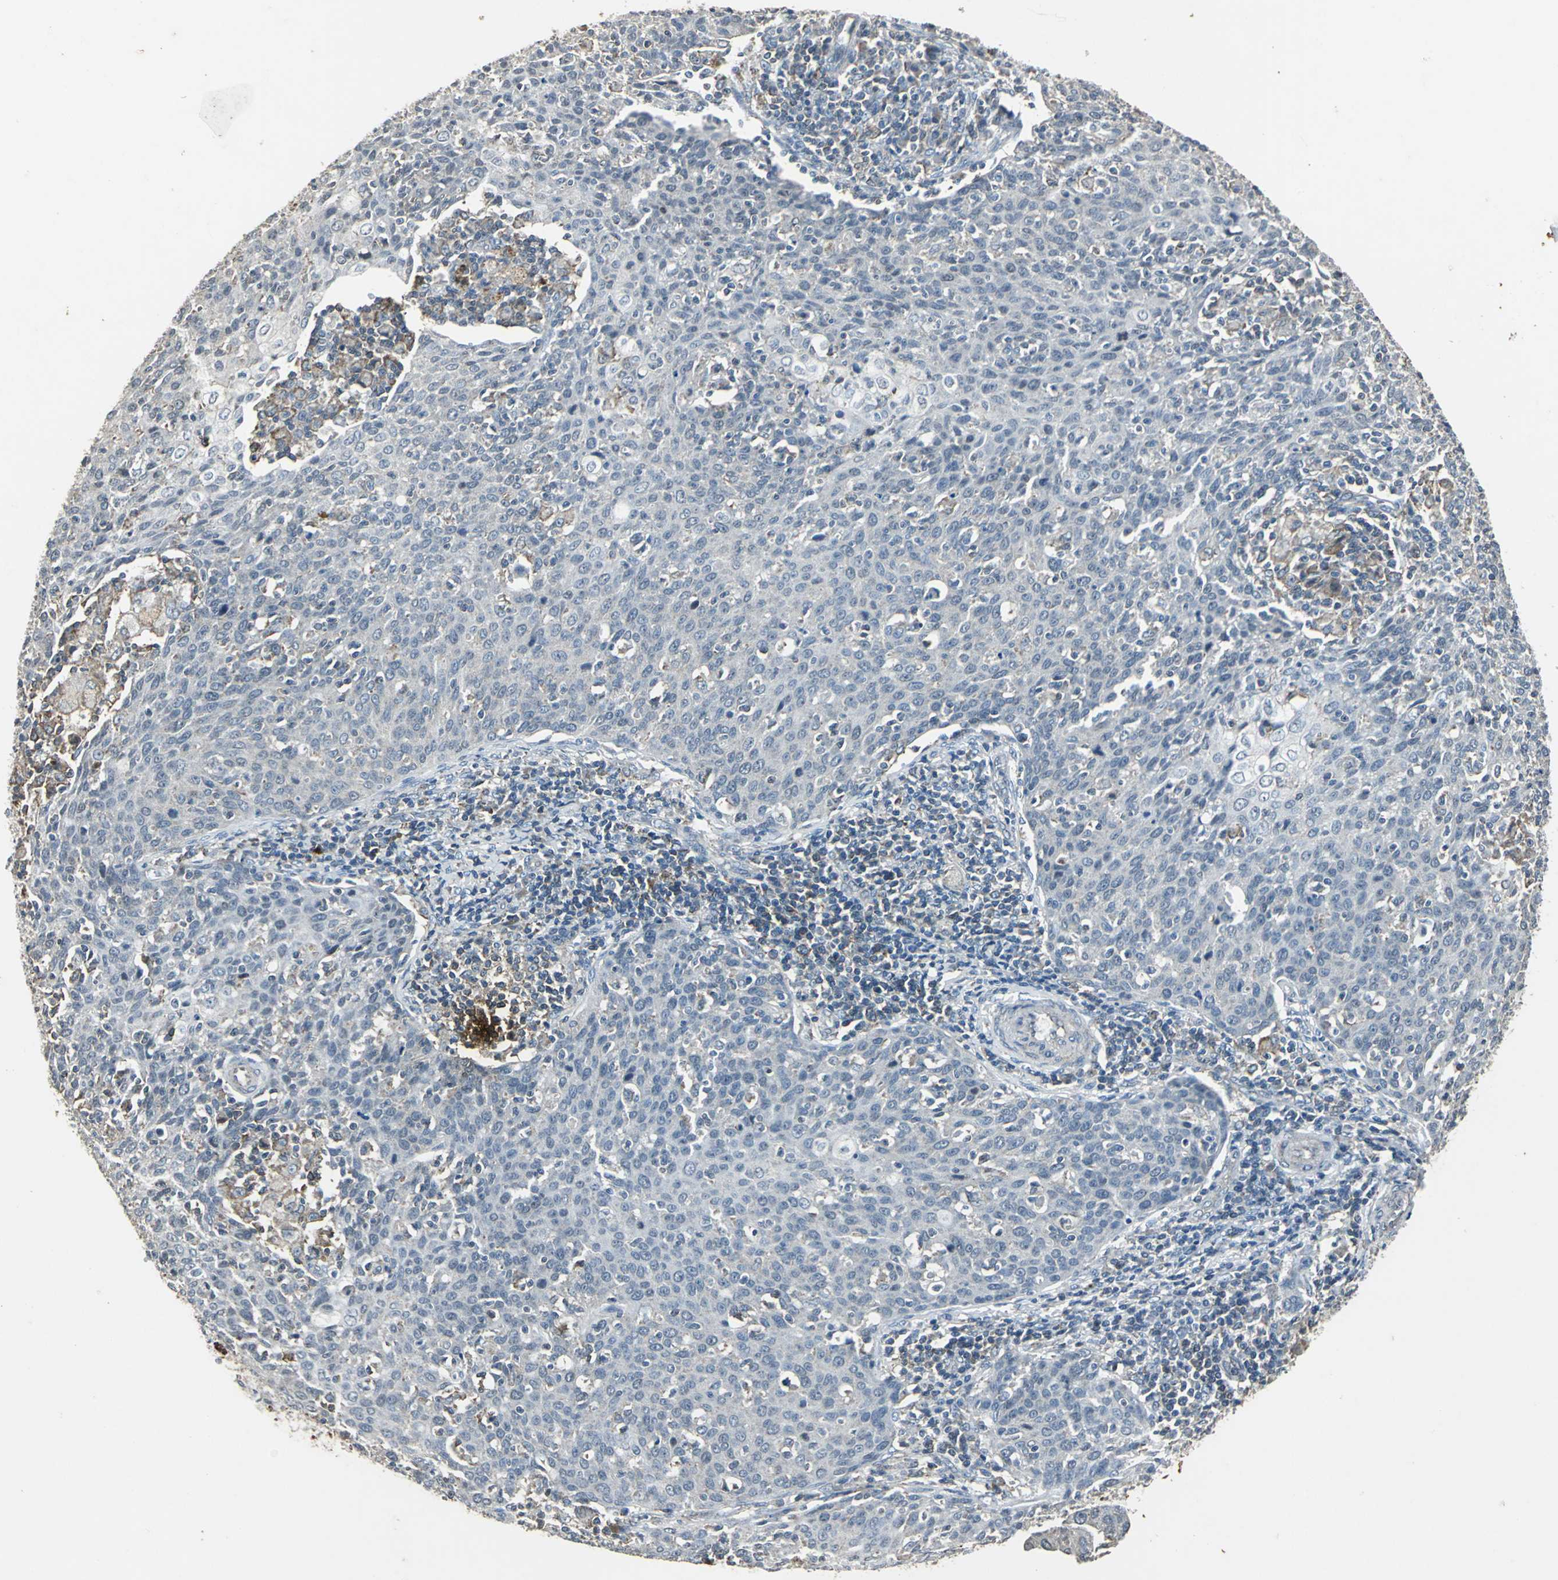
{"staining": {"intensity": "negative", "quantity": "none", "location": "none"}, "tissue": "cervical cancer", "cell_type": "Tumor cells", "image_type": "cancer", "snomed": [{"axis": "morphology", "description": "Squamous cell carcinoma, NOS"}, {"axis": "topography", "description": "Cervix"}], "caption": "This micrograph is of cervical cancer (squamous cell carcinoma) stained with immunohistochemistry (IHC) to label a protein in brown with the nuclei are counter-stained blue. There is no positivity in tumor cells.", "gene": "DNAJB4", "patient": {"sex": "female", "age": 38}}